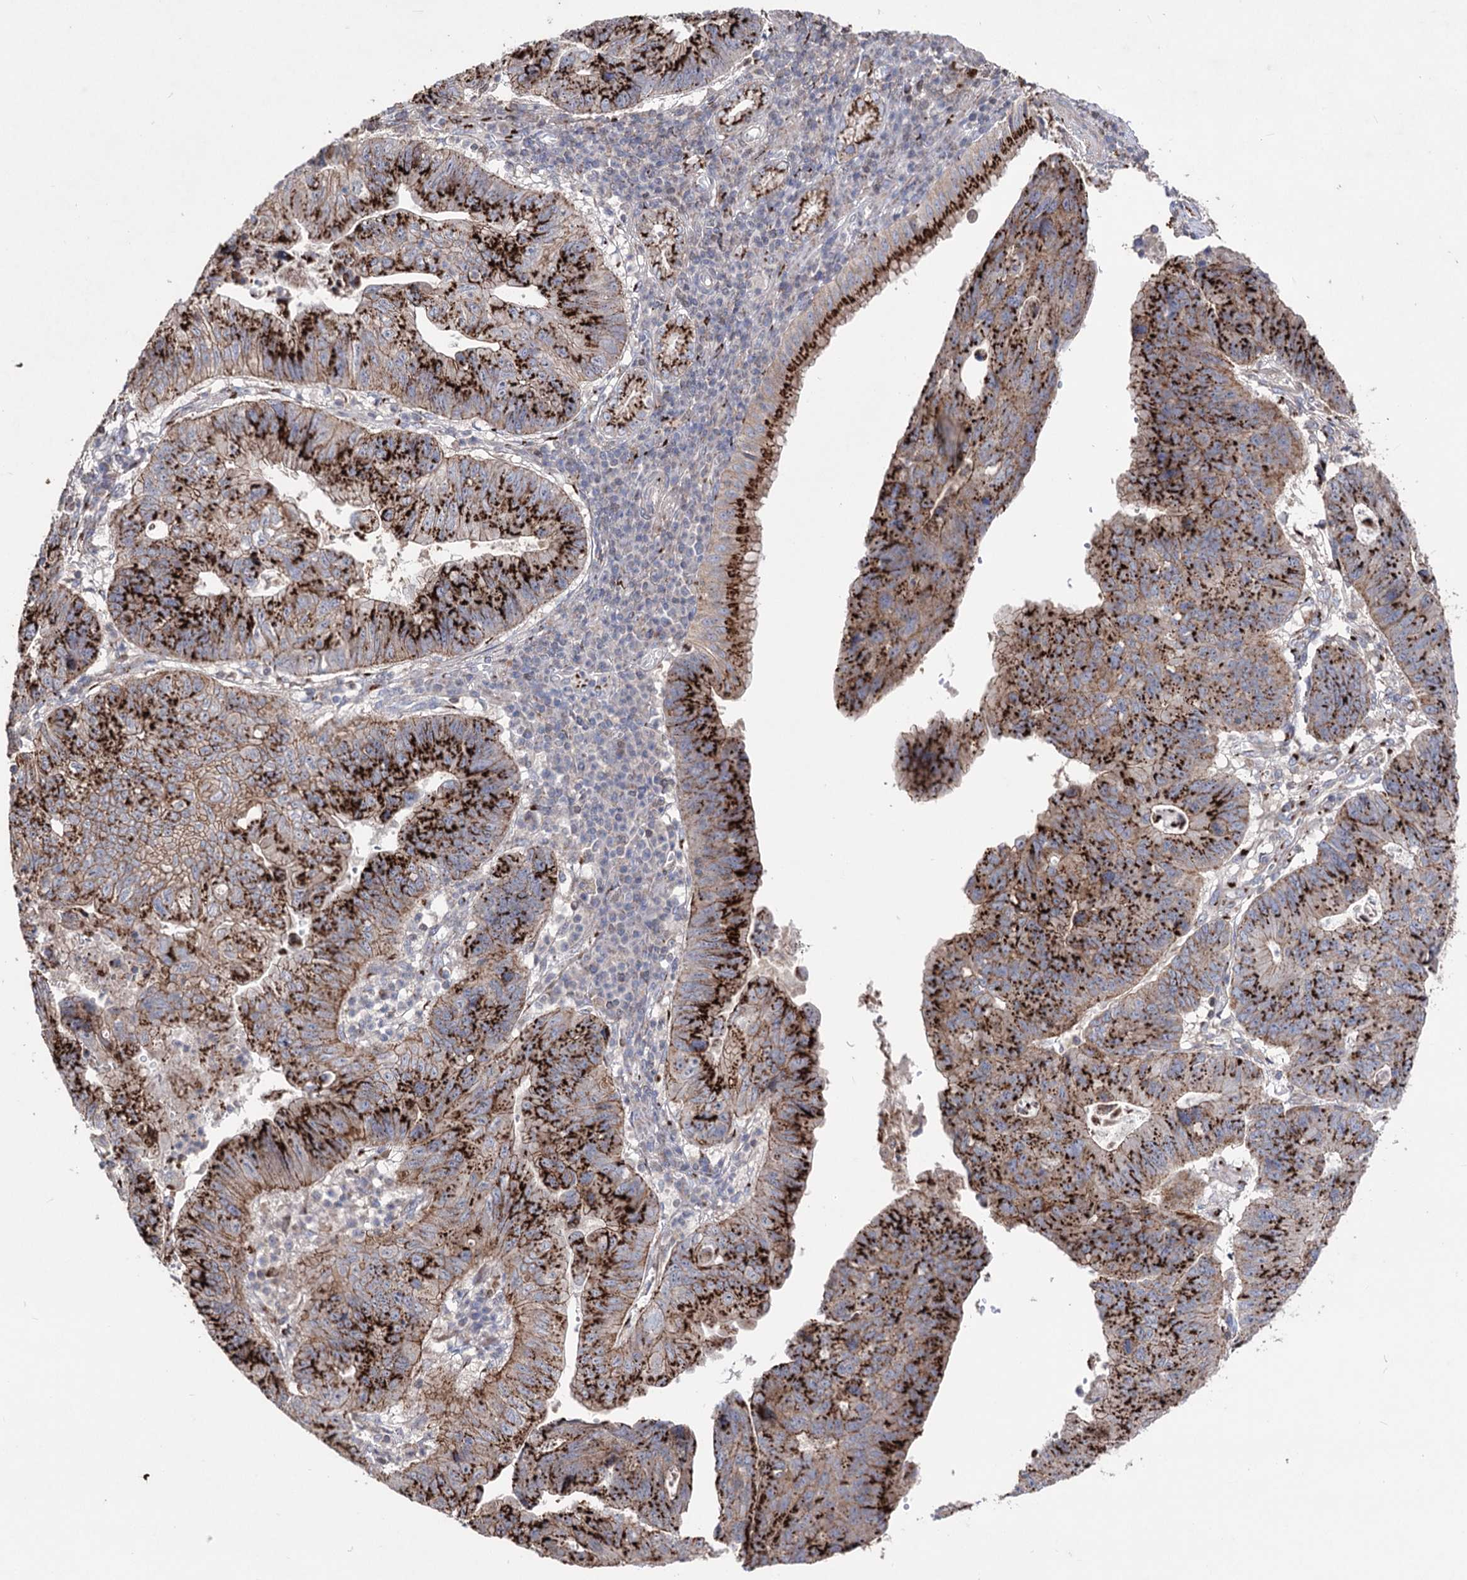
{"staining": {"intensity": "strong", "quantity": ">75%", "location": "cytoplasmic/membranous"}, "tissue": "stomach cancer", "cell_type": "Tumor cells", "image_type": "cancer", "snomed": [{"axis": "morphology", "description": "Adenocarcinoma, NOS"}, {"axis": "topography", "description": "Stomach"}], "caption": "Immunohistochemical staining of stomach cancer (adenocarcinoma) reveals high levels of strong cytoplasmic/membranous expression in approximately >75% of tumor cells.", "gene": "ARHGAP20", "patient": {"sex": "male", "age": 59}}